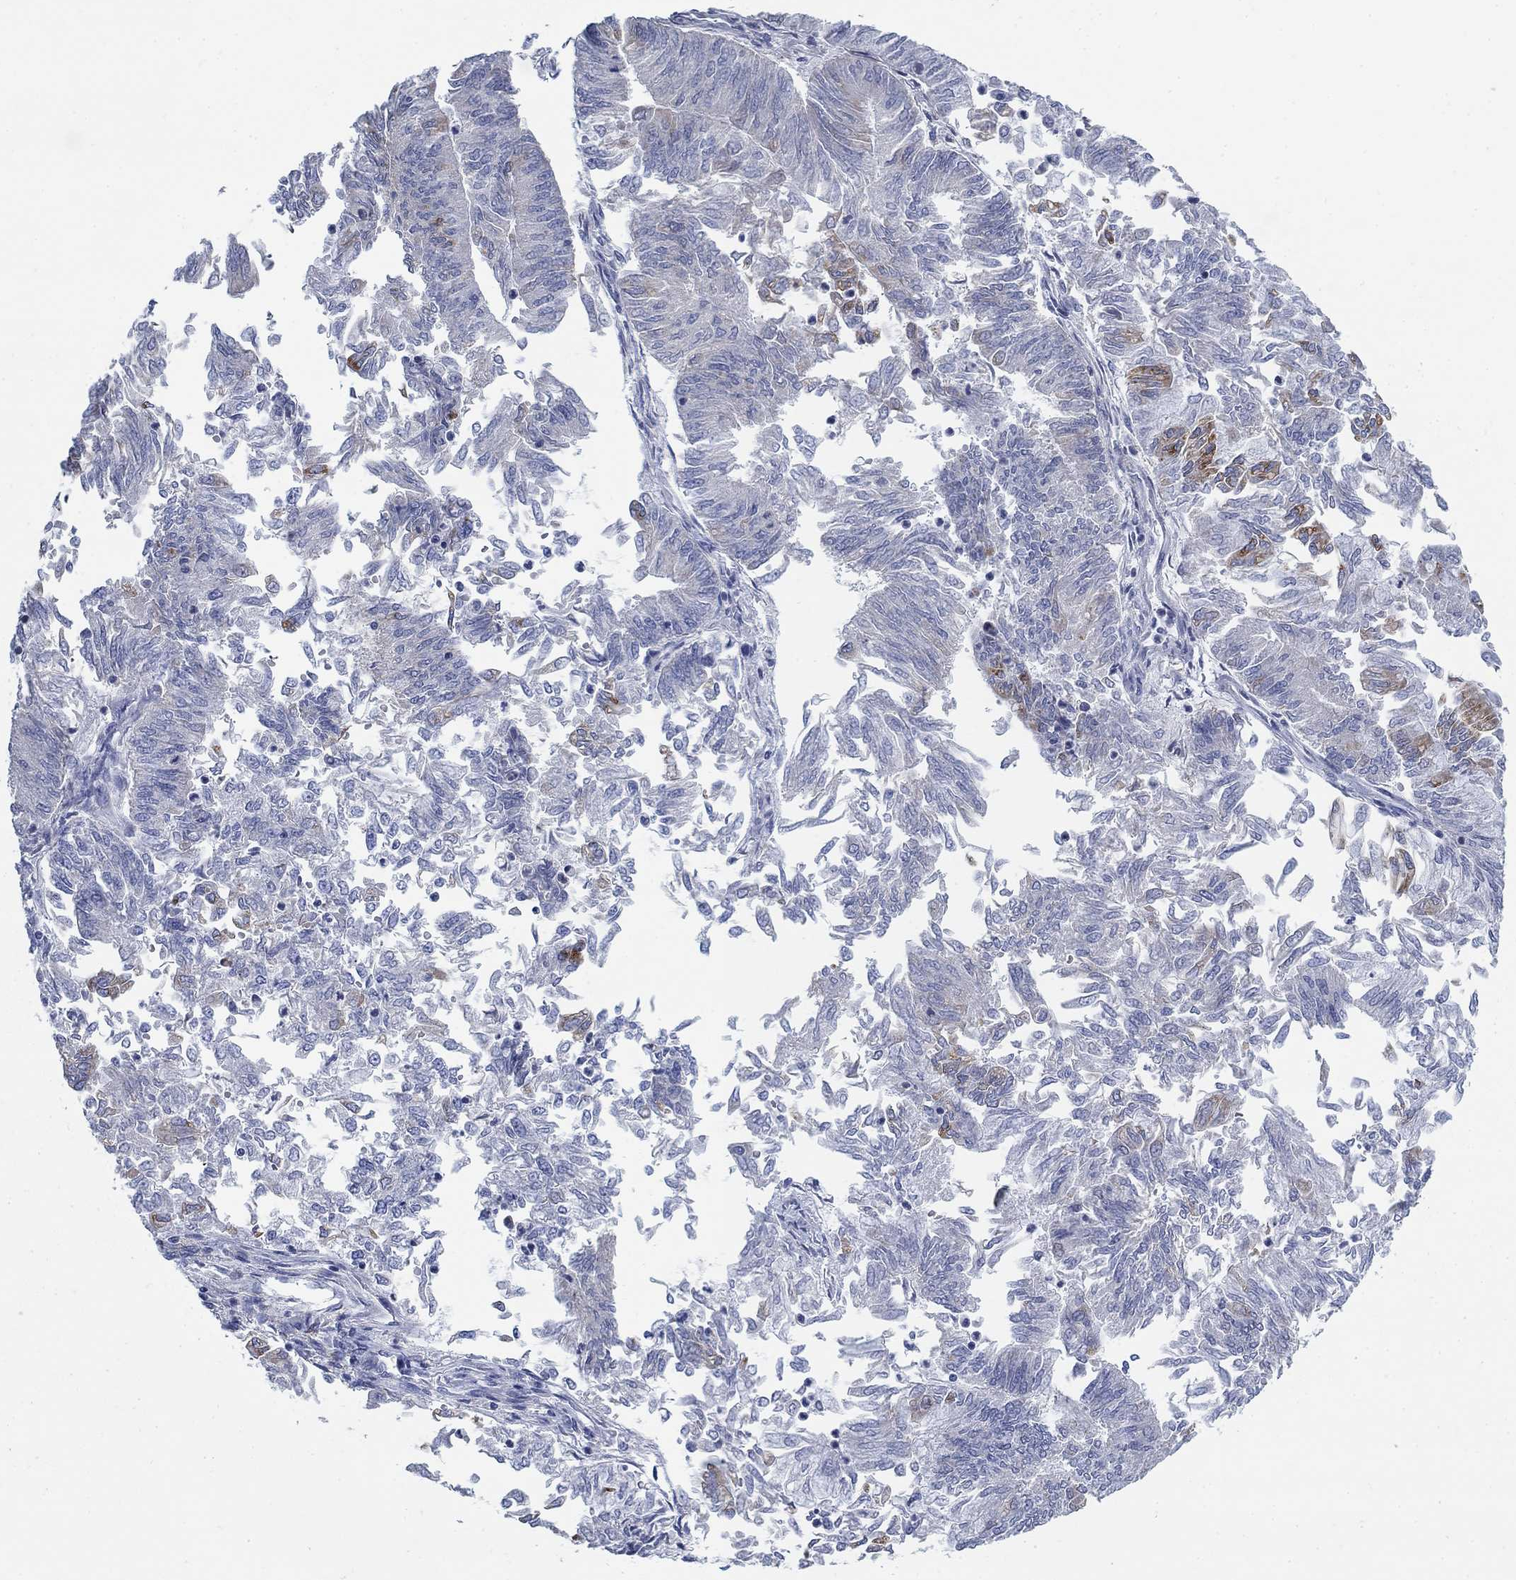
{"staining": {"intensity": "negative", "quantity": "none", "location": "none"}, "tissue": "endometrial cancer", "cell_type": "Tumor cells", "image_type": "cancer", "snomed": [{"axis": "morphology", "description": "Adenocarcinoma, NOS"}, {"axis": "topography", "description": "Endometrium"}], "caption": "Immunohistochemistry histopathology image of endometrial adenocarcinoma stained for a protein (brown), which displays no expression in tumor cells.", "gene": "SCCPDH", "patient": {"sex": "female", "age": 59}}